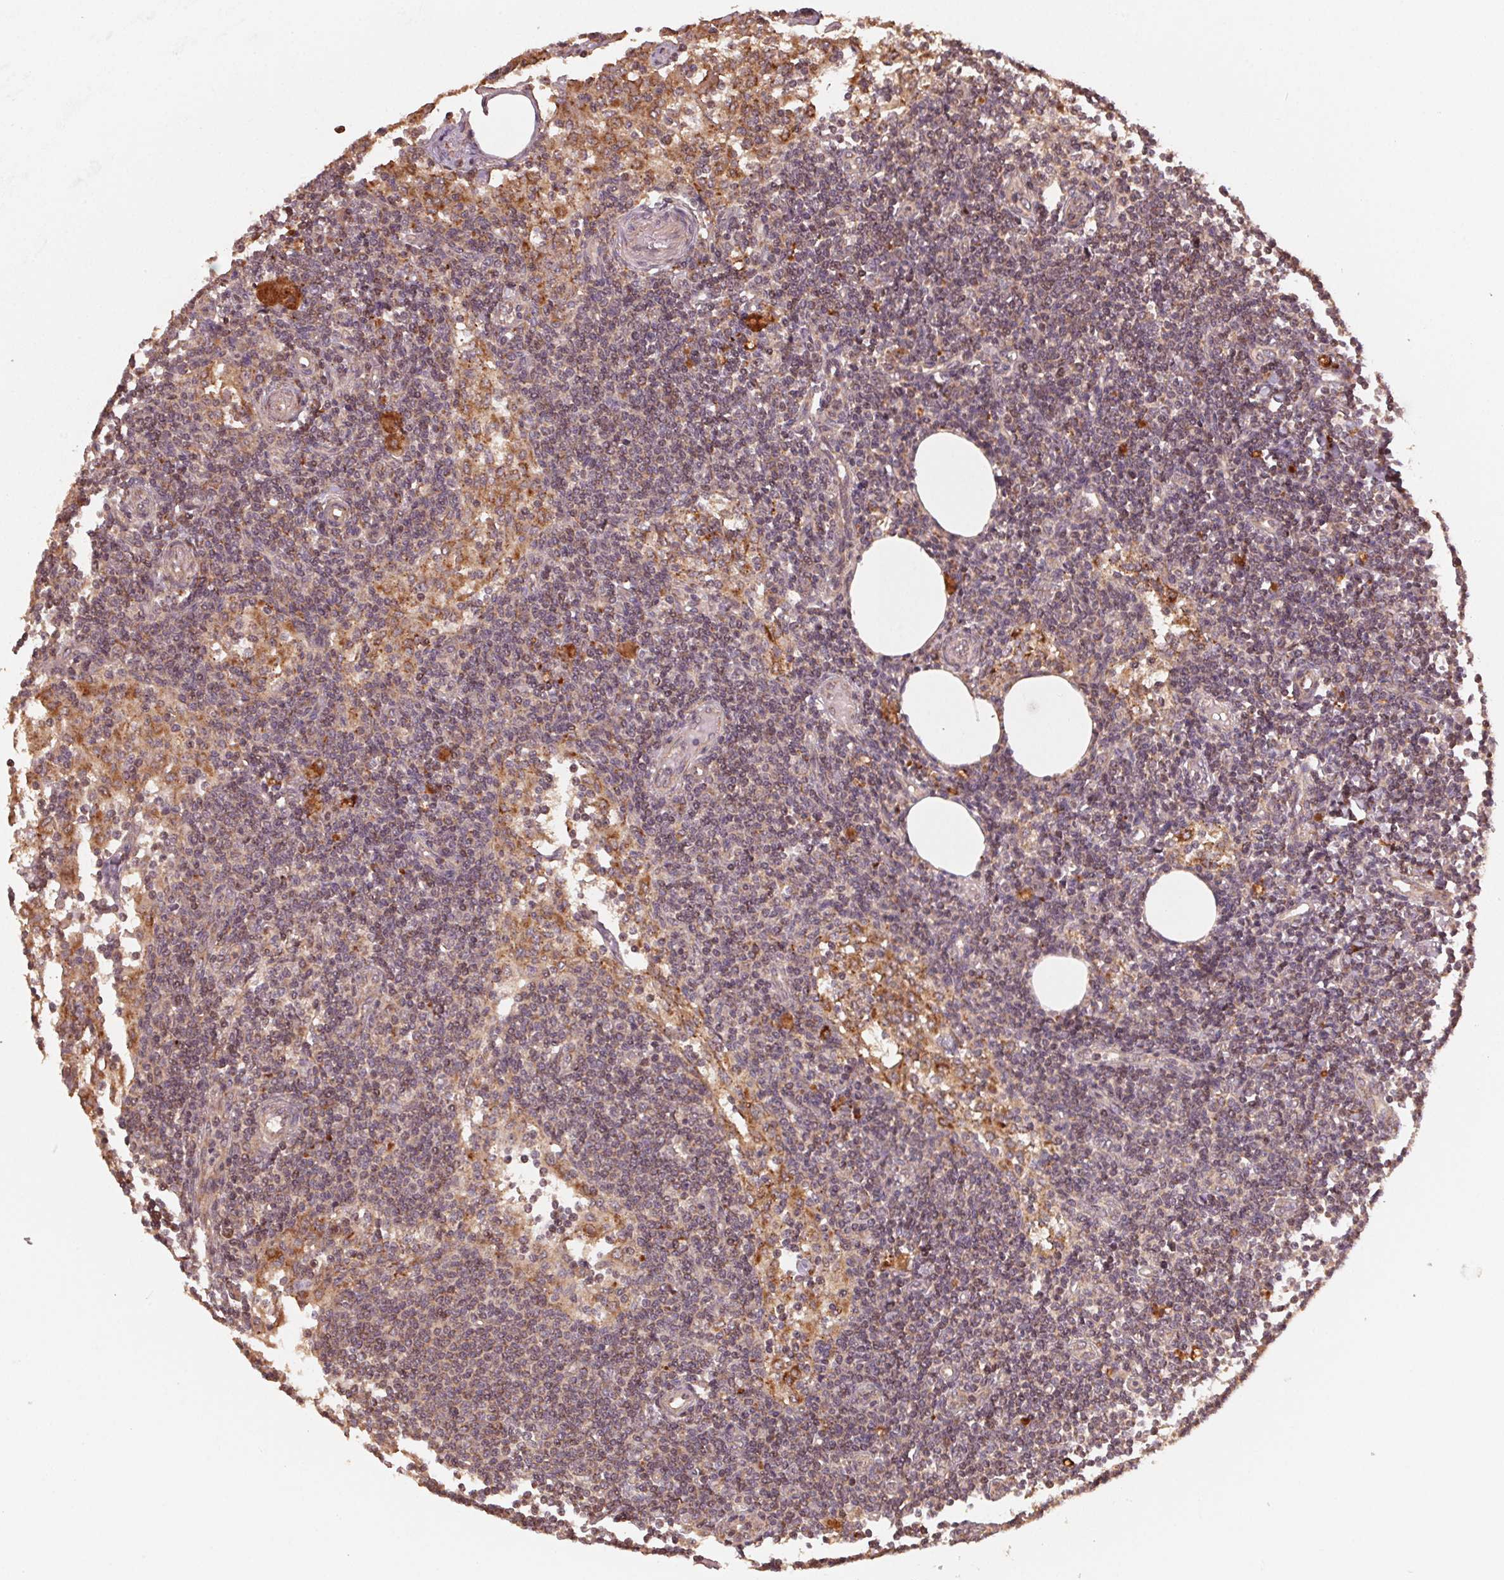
{"staining": {"intensity": "weak", "quantity": "25%-75%", "location": "cytoplasmic/membranous"}, "tissue": "lymph node", "cell_type": "Germinal center cells", "image_type": "normal", "snomed": [{"axis": "morphology", "description": "Normal tissue, NOS"}, {"axis": "topography", "description": "Lymph node"}], "caption": "Protein staining of normal lymph node reveals weak cytoplasmic/membranous positivity in about 25%-75% of germinal center cells. (DAB (3,3'-diaminobenzidine) IHC with brightfield microscopy, high magnification).", "gene": "WBP2", "patient": {"sex": "female", "age": 69}}